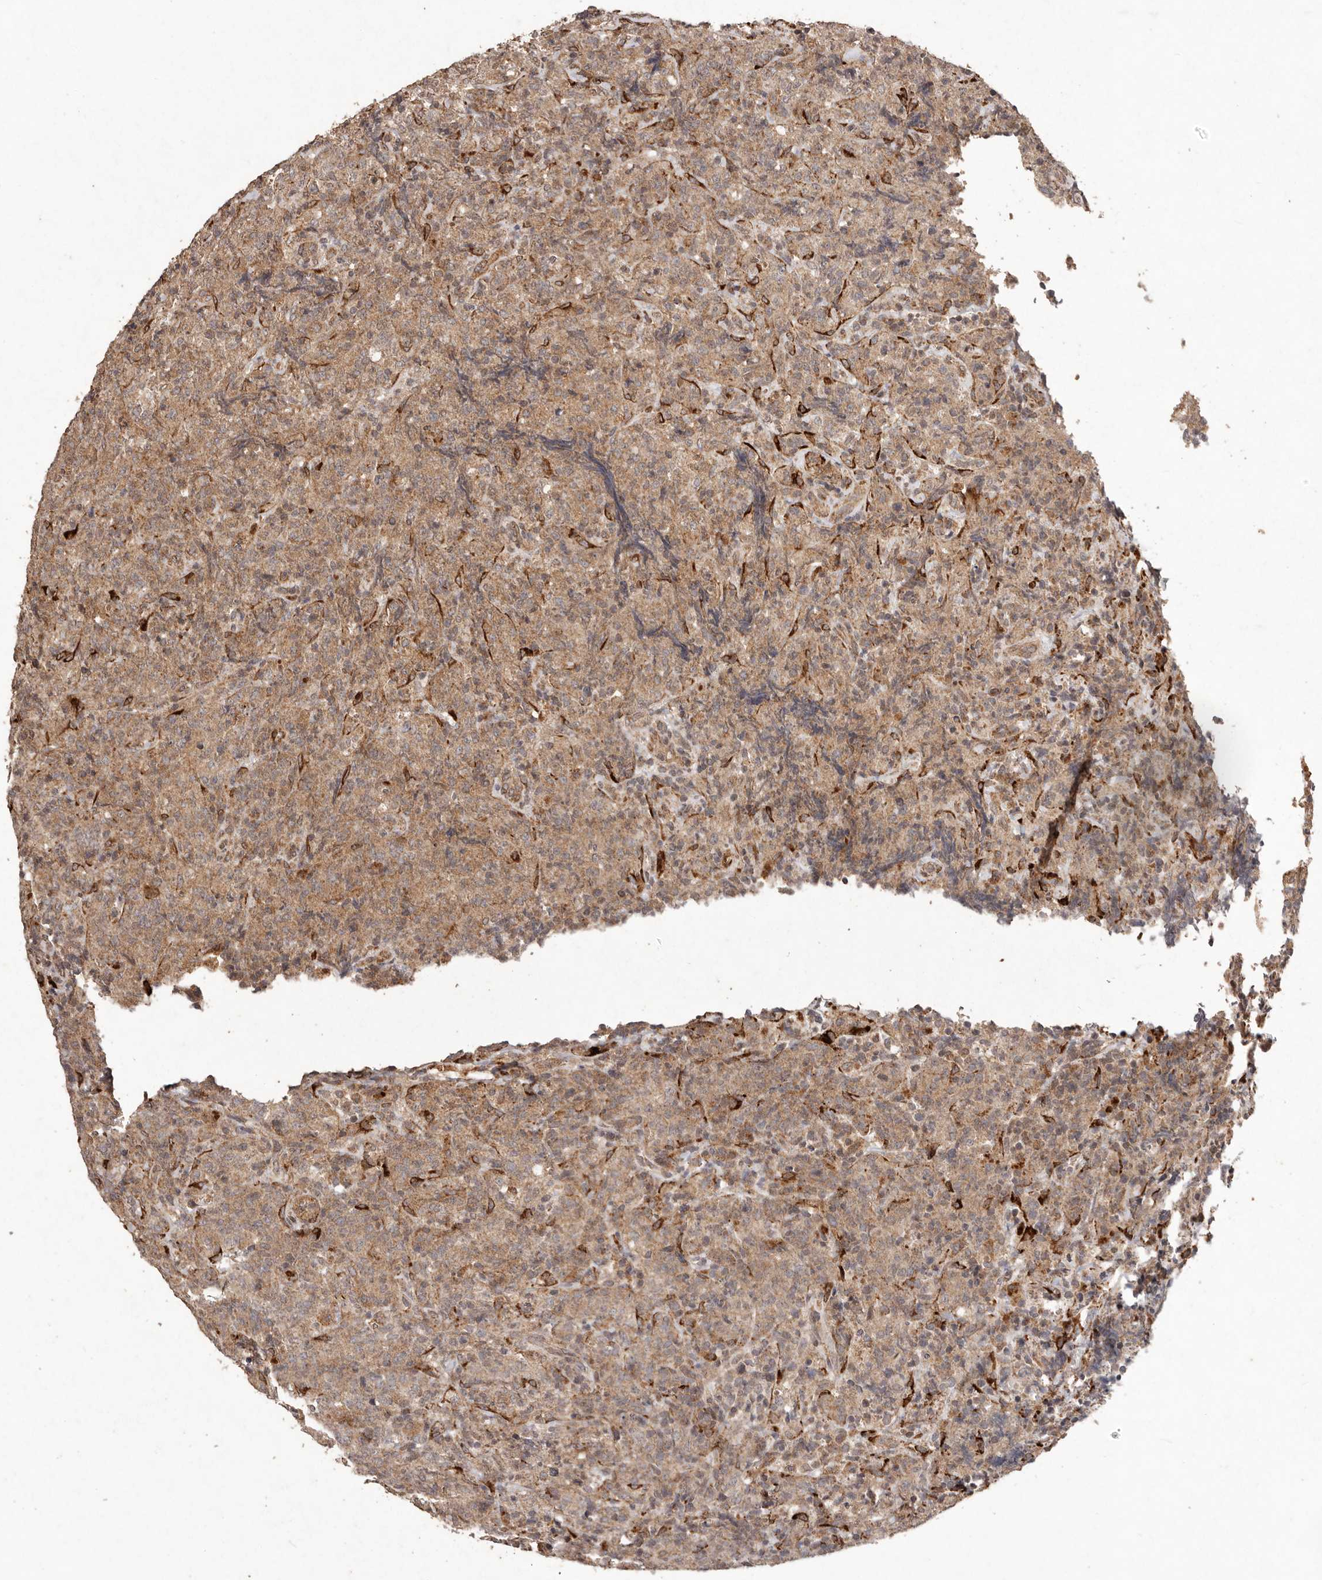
{"staining": {"intensity": "moderate", "quantity": ">75%", "location": "cytoplasmic/membranous"}, "tissue": "lymphoma", "cell_type": "Tumor cells", "image_type": "cancer", "snomed": [{"axis": "morphology", "description": "Malignant lymphoma, non-Hodgkin's type, High grade"}, {"axis": "topography", "description": "Tonsil"}], "caption": "Immunohistochemical staining of malignant lymphoma, non-Hodgkin's type (high-grade) demonstrates medium levels of moderate cytoplasmic/membranous positivity in approximately >75% of tumor cells.", "gene": "PLOD2", "patient": {"sex": "female", "age": 36}}